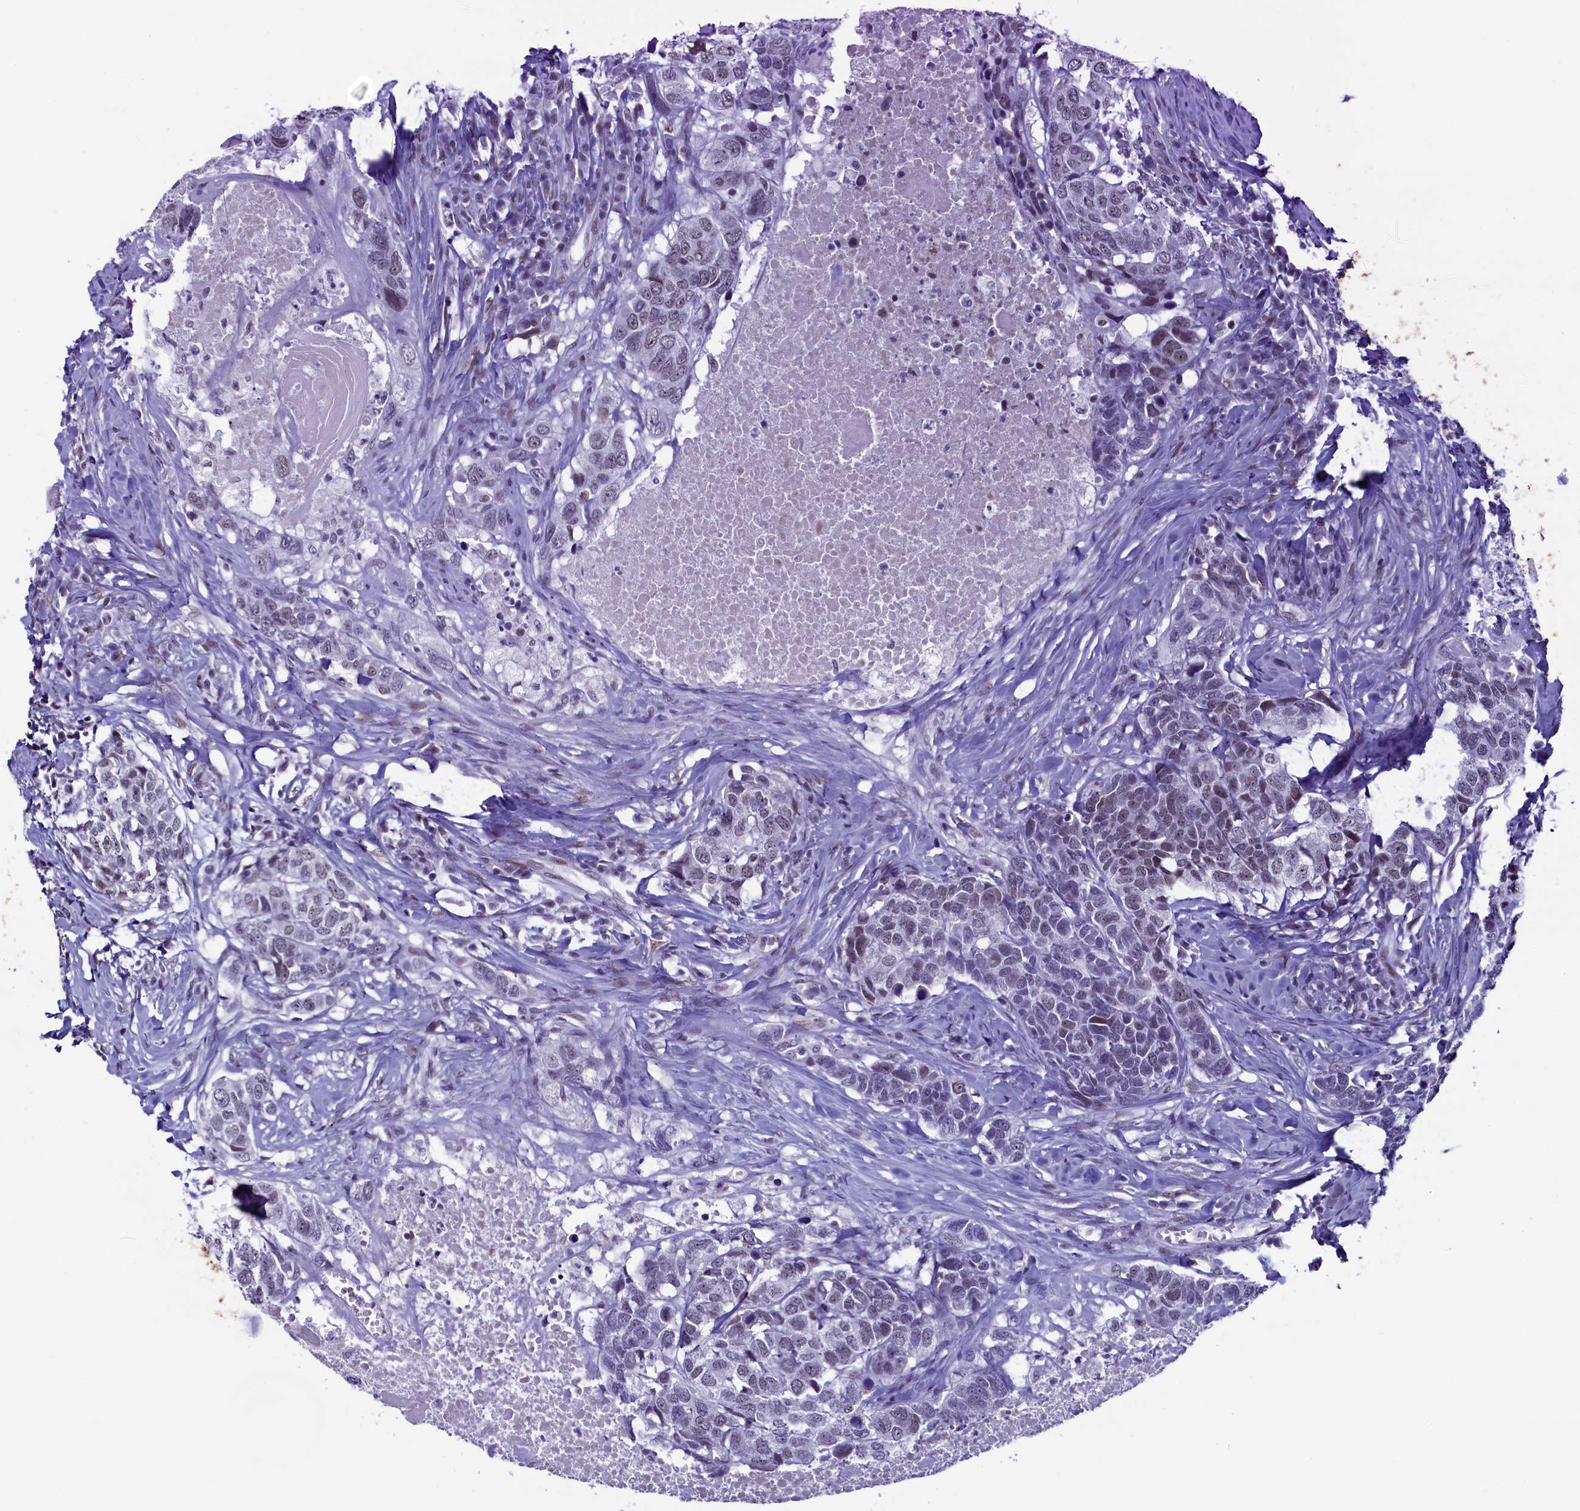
{"staining": {"intensity": "weak", "quantity": ">75%", "location": "nuclear"}, "tissue": "head and neck cancer", "cell_type": "Tumor cells", "image_type": "cancer", "snomed": [{"axis": "morphology", "description": "Squamous cell carcinoma, NOS"}, {"axis": "topography", "description": "Head-Neck"}], "caption": "High-power microscopy captured an immunohistochemistry micrograph of head and neck cancer (squamous cell carcinoma), revealing weak nuclear expression in approximately >75% of tumor cells. Immunohistochemistry (ihc) stains the protein of interest in brown and the nuclei are stained blue.", "gene": "SUGP2", "patient": {"sex": "male", "age": 66}}